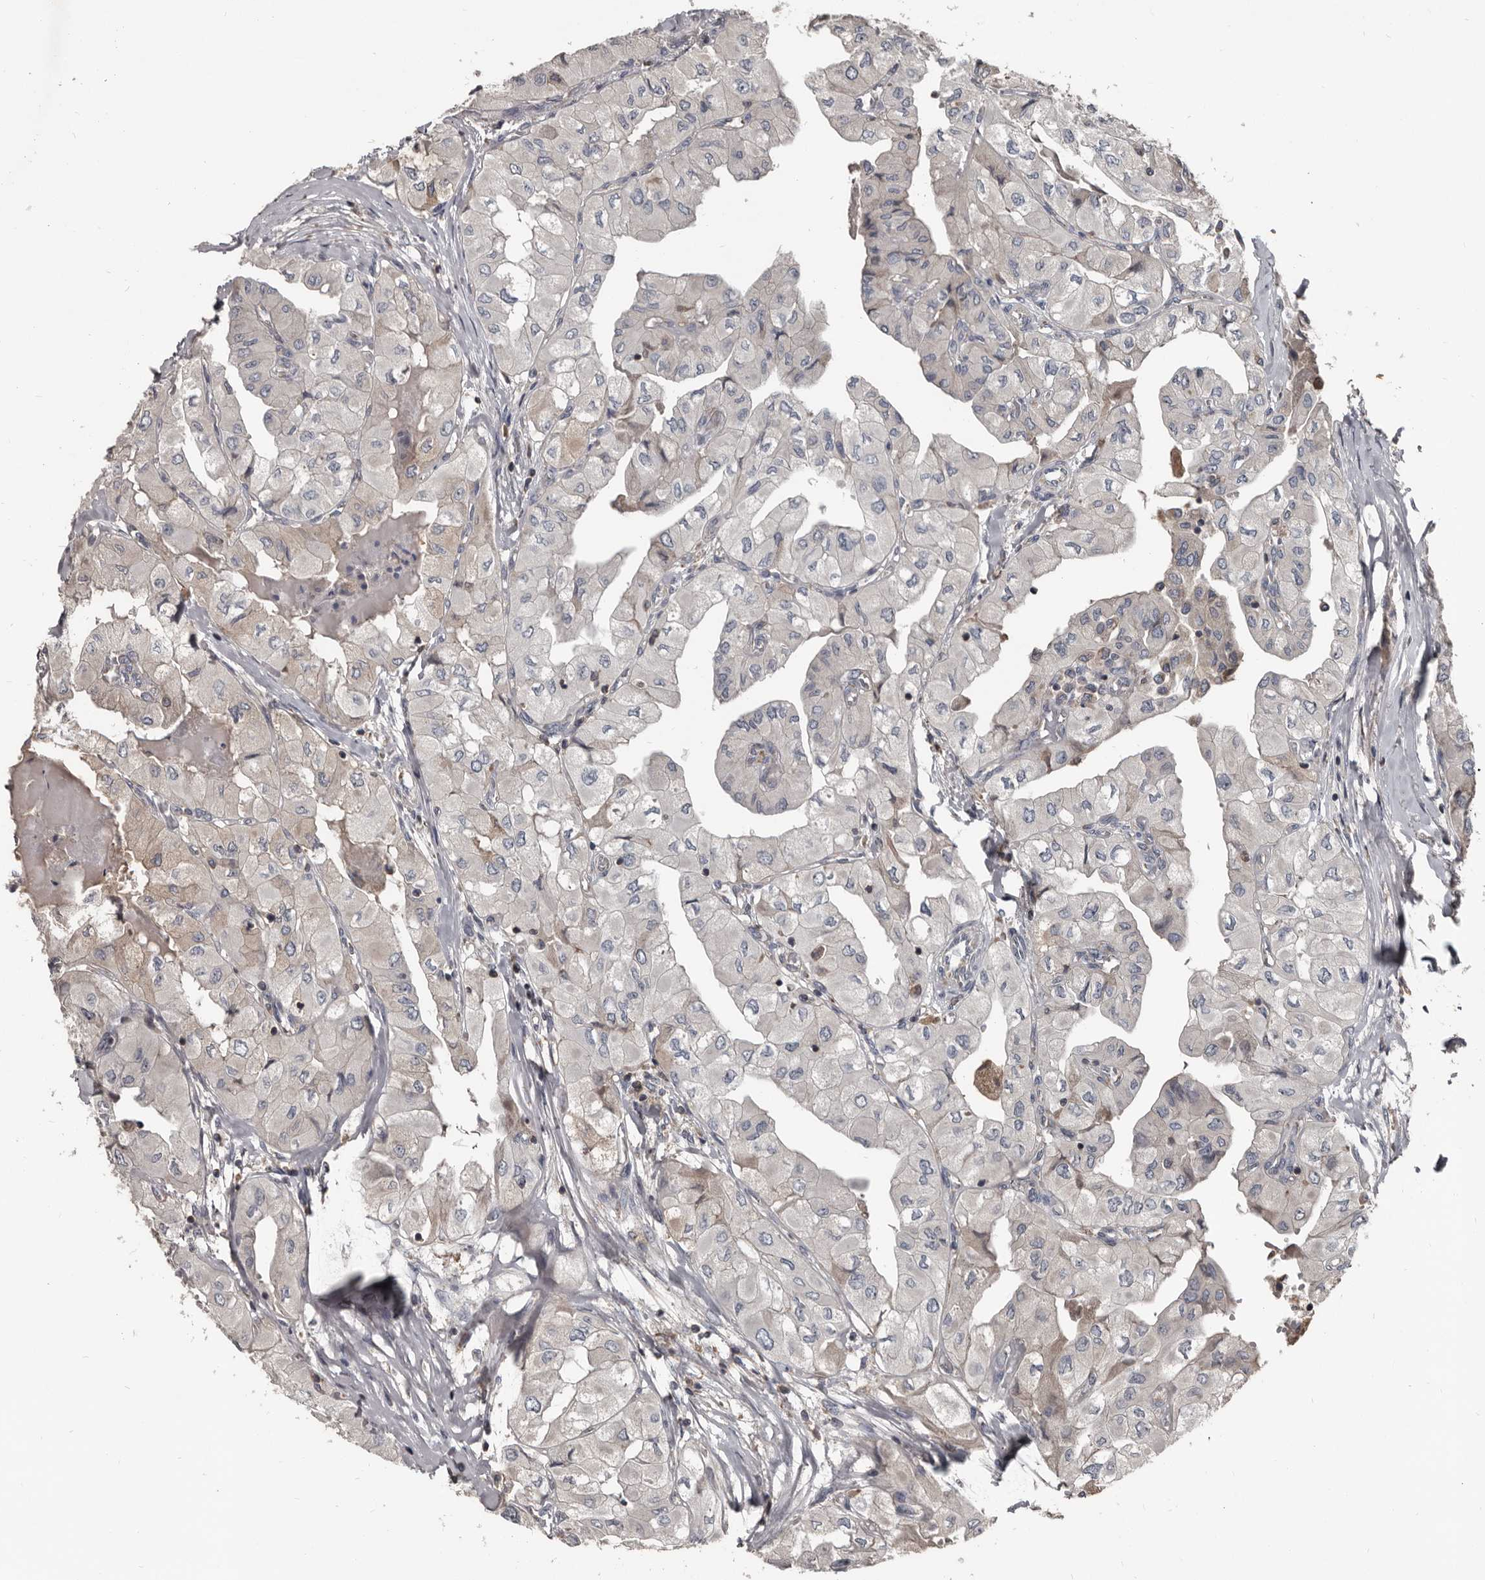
{"staining": {"intensity": "weak", "quantity": "<25%", "location": "cytoplasmic/membranous"}, "tissue": "thyroid cancer", "cell_type": "Tumor cells", "image_type": "cancer", "snomed": [{"axis": "morphology", "description": "Papillary adenocarcinoma, NOS"}, {"axis": "topography", "description": "Thyroid gland"}], "caption": "Immunohistochemistry (IHC) of human thyroid cancer (papillary adenocarcinoma) exhibits no expression in tumor cells.", "gene": "GREB1", "patient": {"sex": "female", "age": 59}}